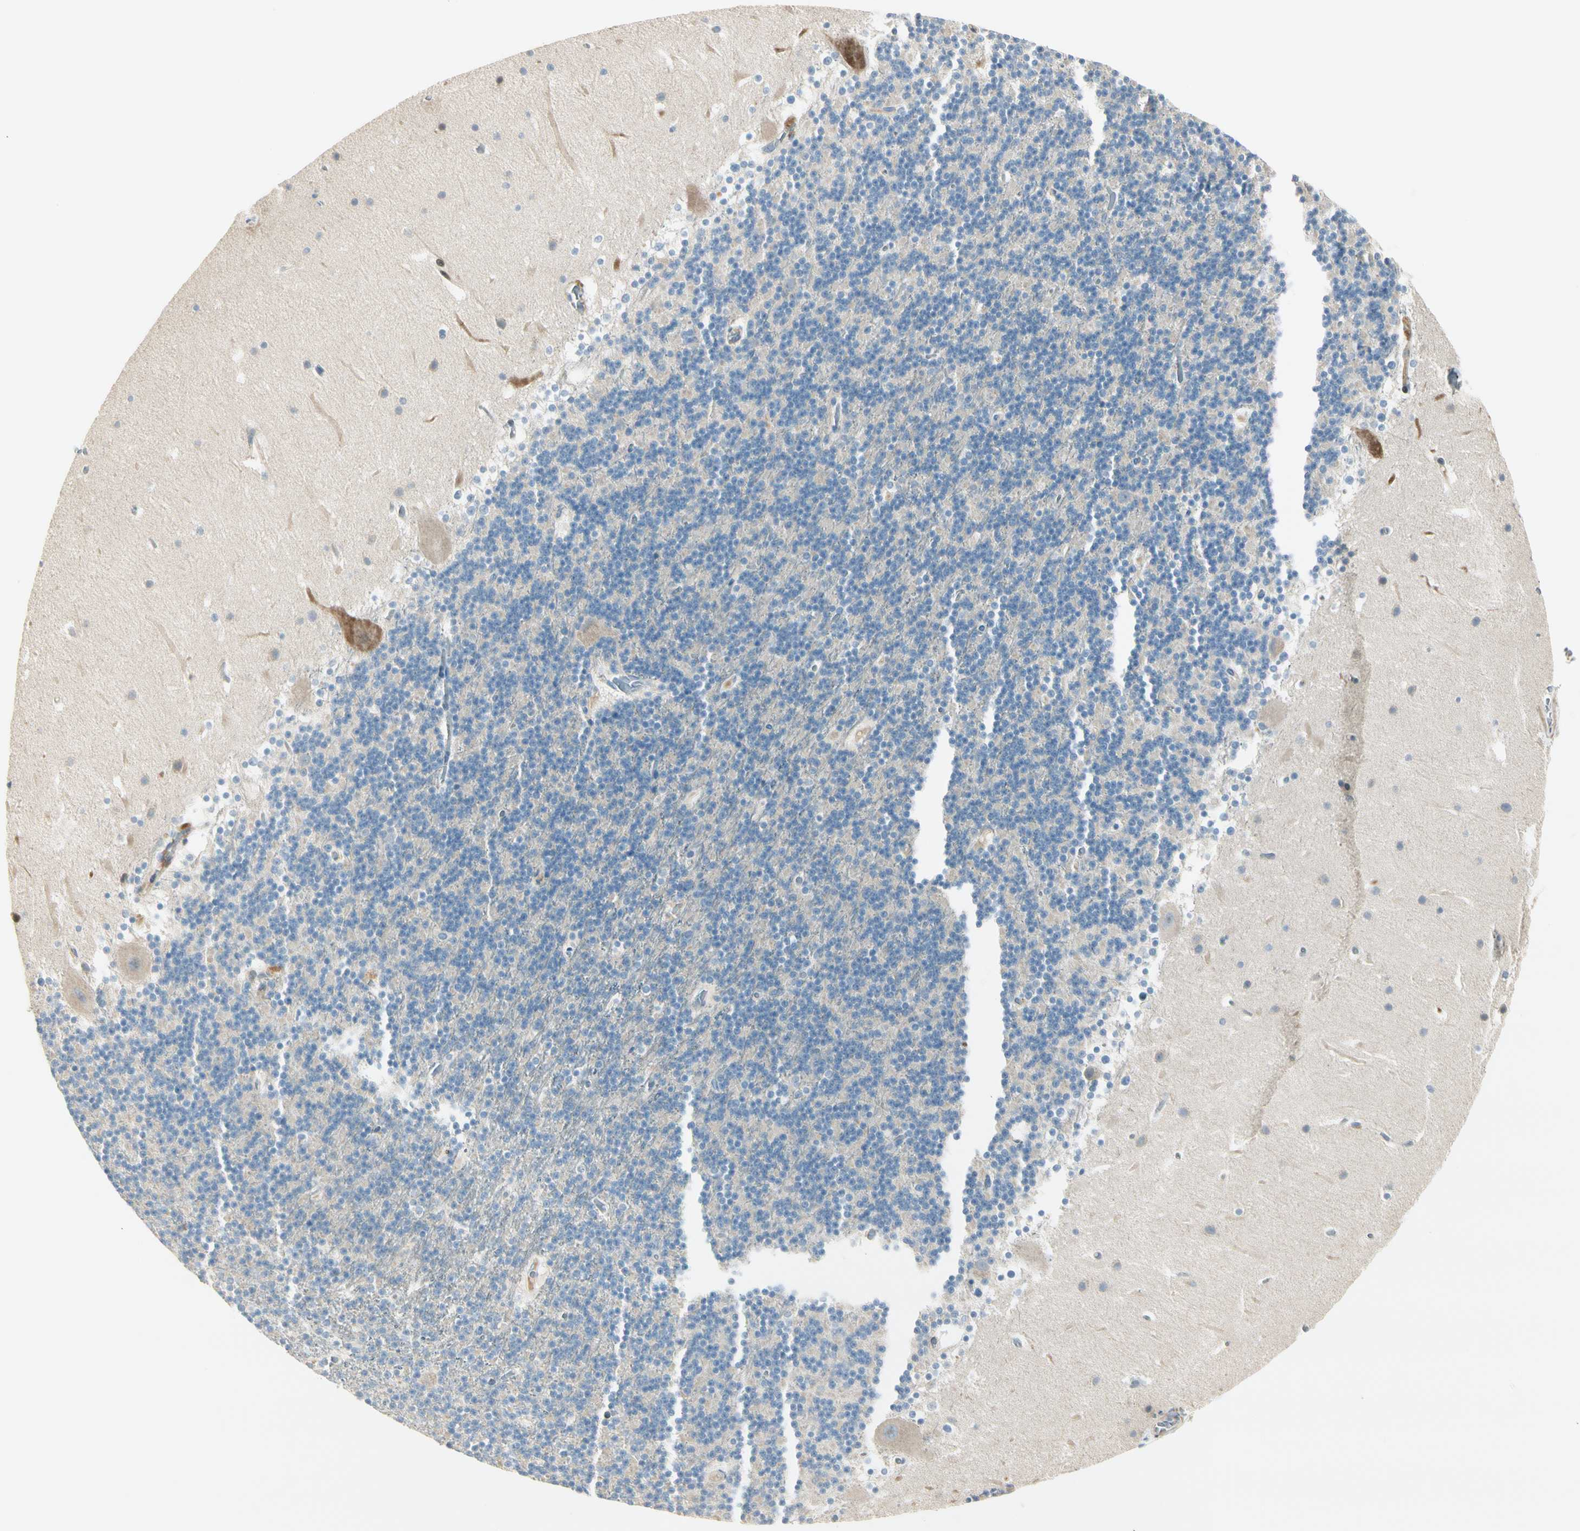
{"staining": {"intensity": "negative", "quantity": "none", "location": "none"}, "tissue": "cerebellum", "cell_type": "Cells in granular layer", "image_type": "normal", "snomed": [{"axis": "morphology", "description": "Normal tissue, NOS"}, {"axis": "topography", "description": "Cerebellum"}], "caption": "An image of cerebellum stained for a protein shows no brown staining in cells in granular layer. (Brightfield microscopy of DAB (3,3'-diaminobenzidine) immunohistochemistry (IHC) at high magnification).", "gene": "ADGRA3", "patient": {"sex": "male", "age": 45}}